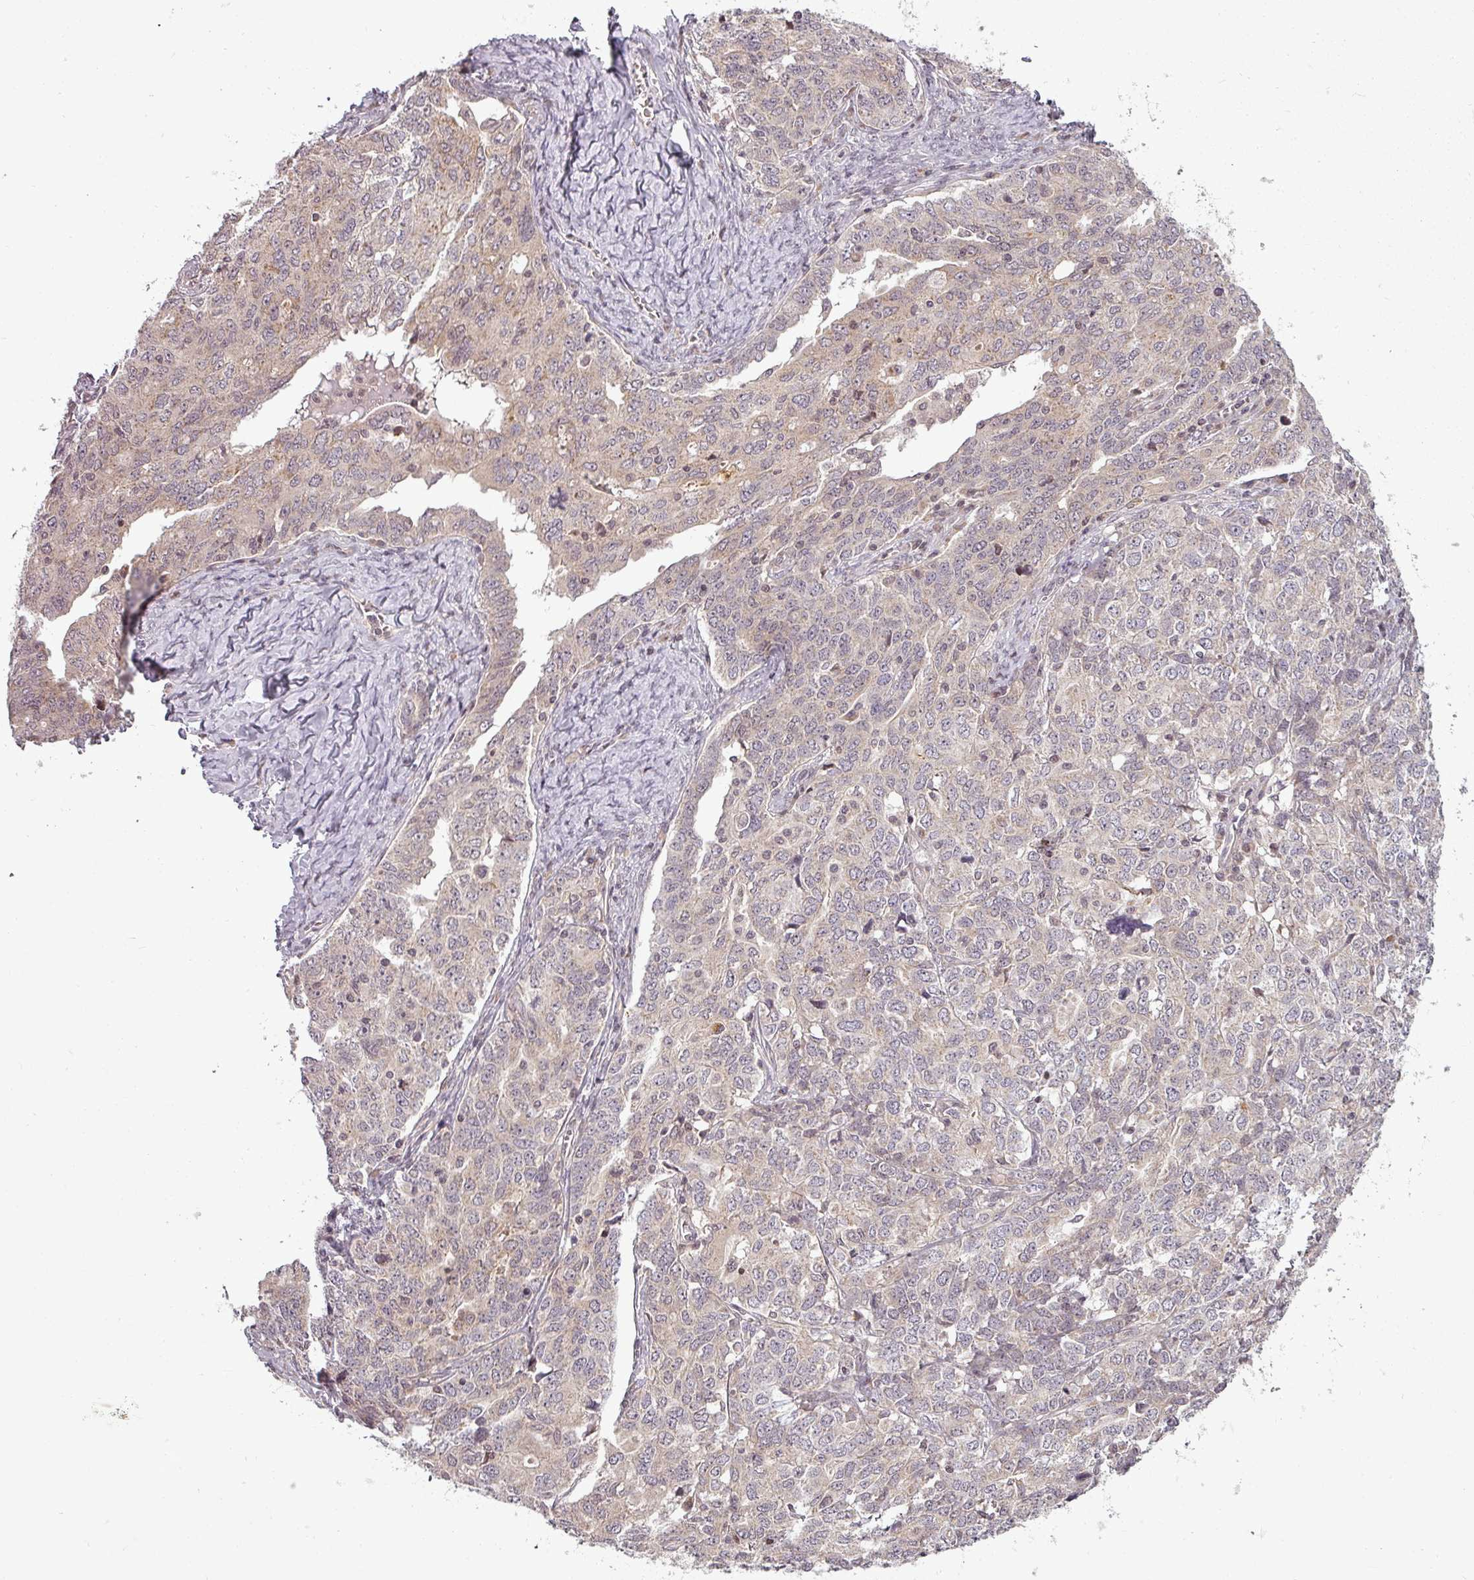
{"staining": {"intensity": "weak", "quantity": "<25%", "location": "cytoplasmic/membranous"}, "tissue": "ovarian cancer", "cell_type": "Tumor cells", "image_type": "cancer", "snomed": [{"axis": "morphology", "description": "Carcinoma, endometroid"}, {"axis": "topography", "description": "Ovary"}], "caption": "An immunohistochemistry (IHC) photomicrograph of ovarian cancer is shown. There is no staining in tumor cells of ovarian cancer.", "gene": "CLIC1", "patient": {"sex": "female", "age": 62}}